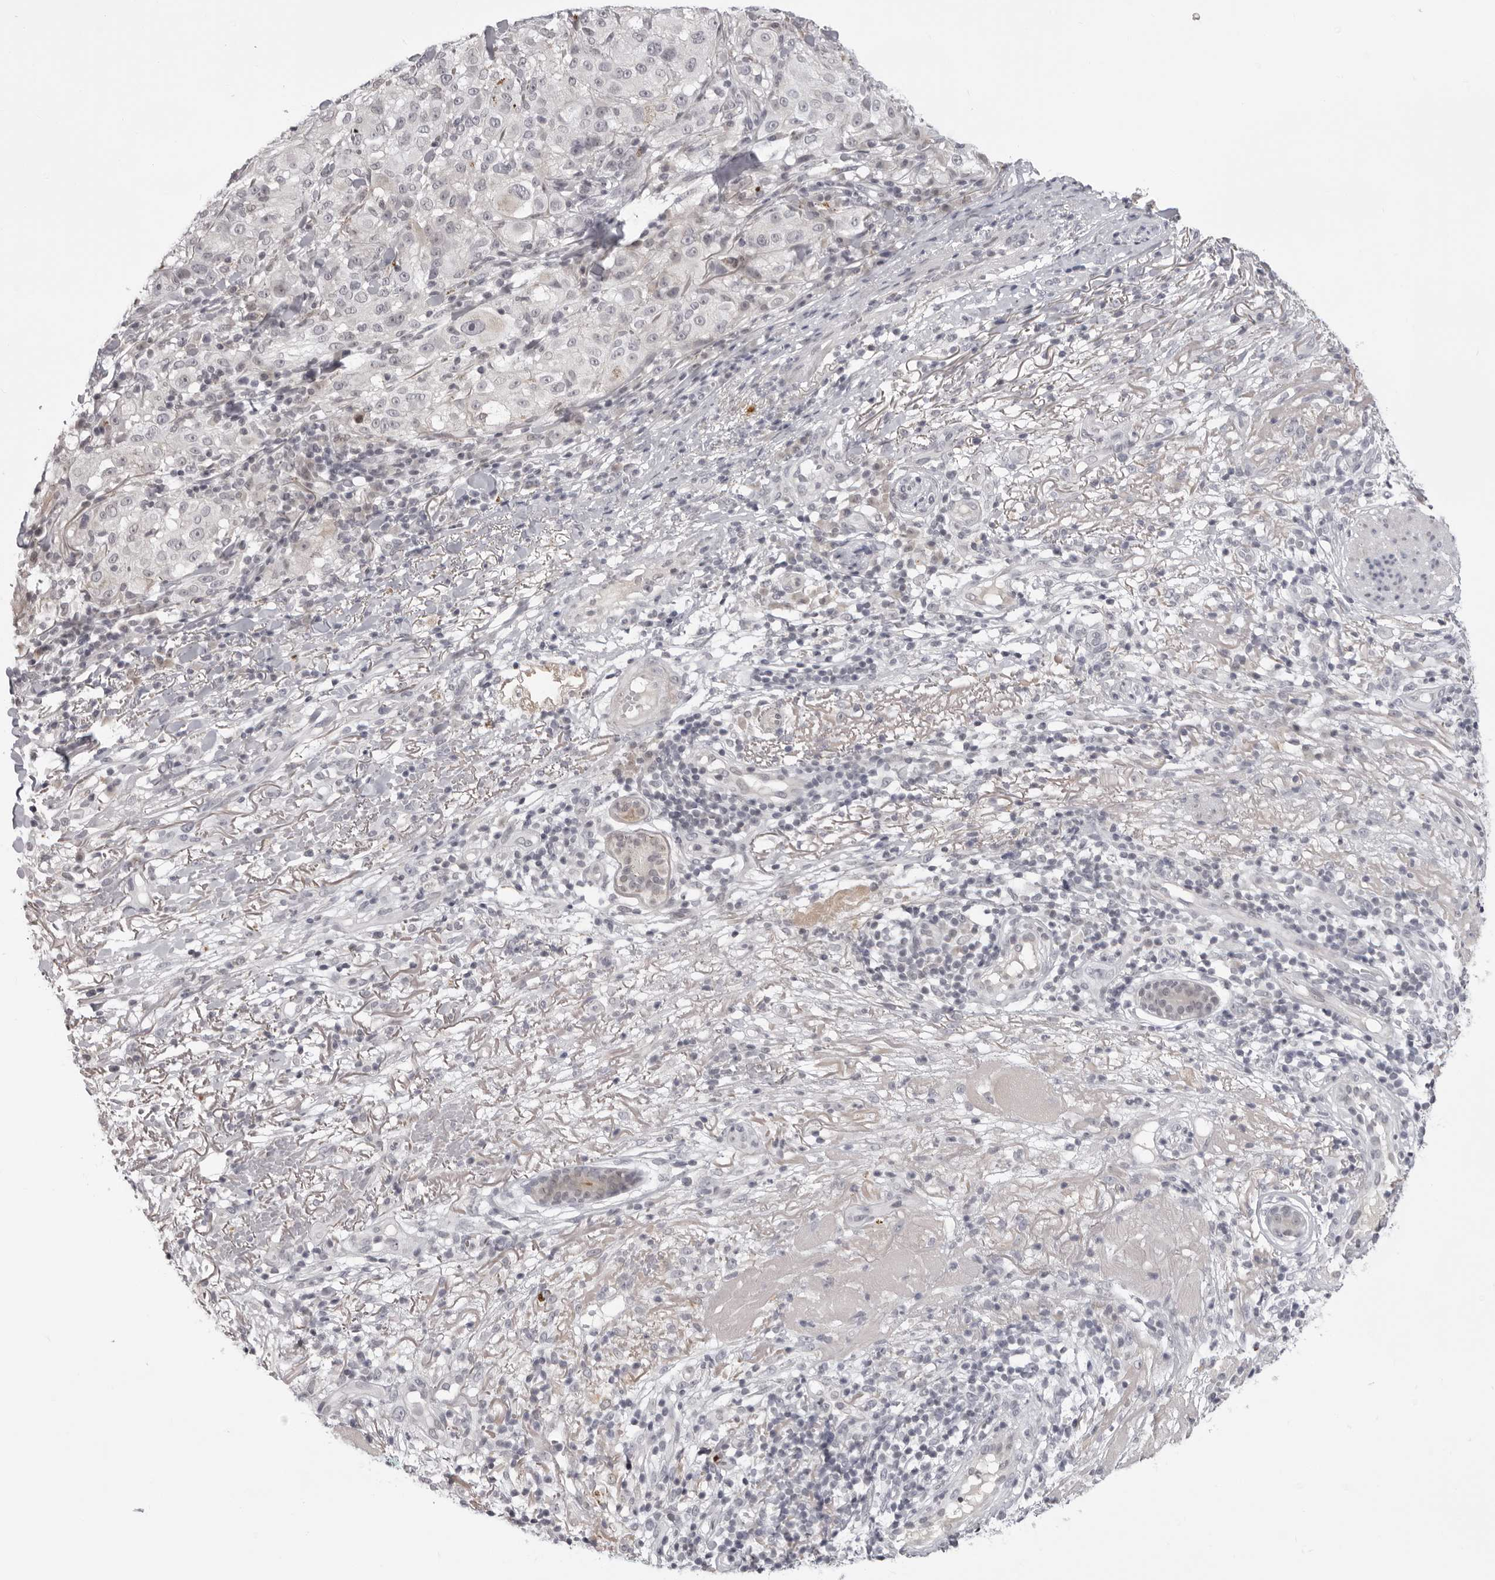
{"staining": {"intensity": "negative", "quantity": "none", "location": "none"}, "tissue": "melanoma", "cell_type": "Tumor cells", "image_type": "cancer", "snomed": [{"axis": "morphology", "description": "Necrosis, NOS"}, {"axis": "morphology", "description": "Malignant melanoma, NOS"}, {"axis": "topography", "description": "Skin"}], "caption": "Immunohistochemical staining of malignant melanoma exhibits no significant staining in tumor cells.", "gene": "ACP6", "patient": {"sex": "female", "age": 87}}